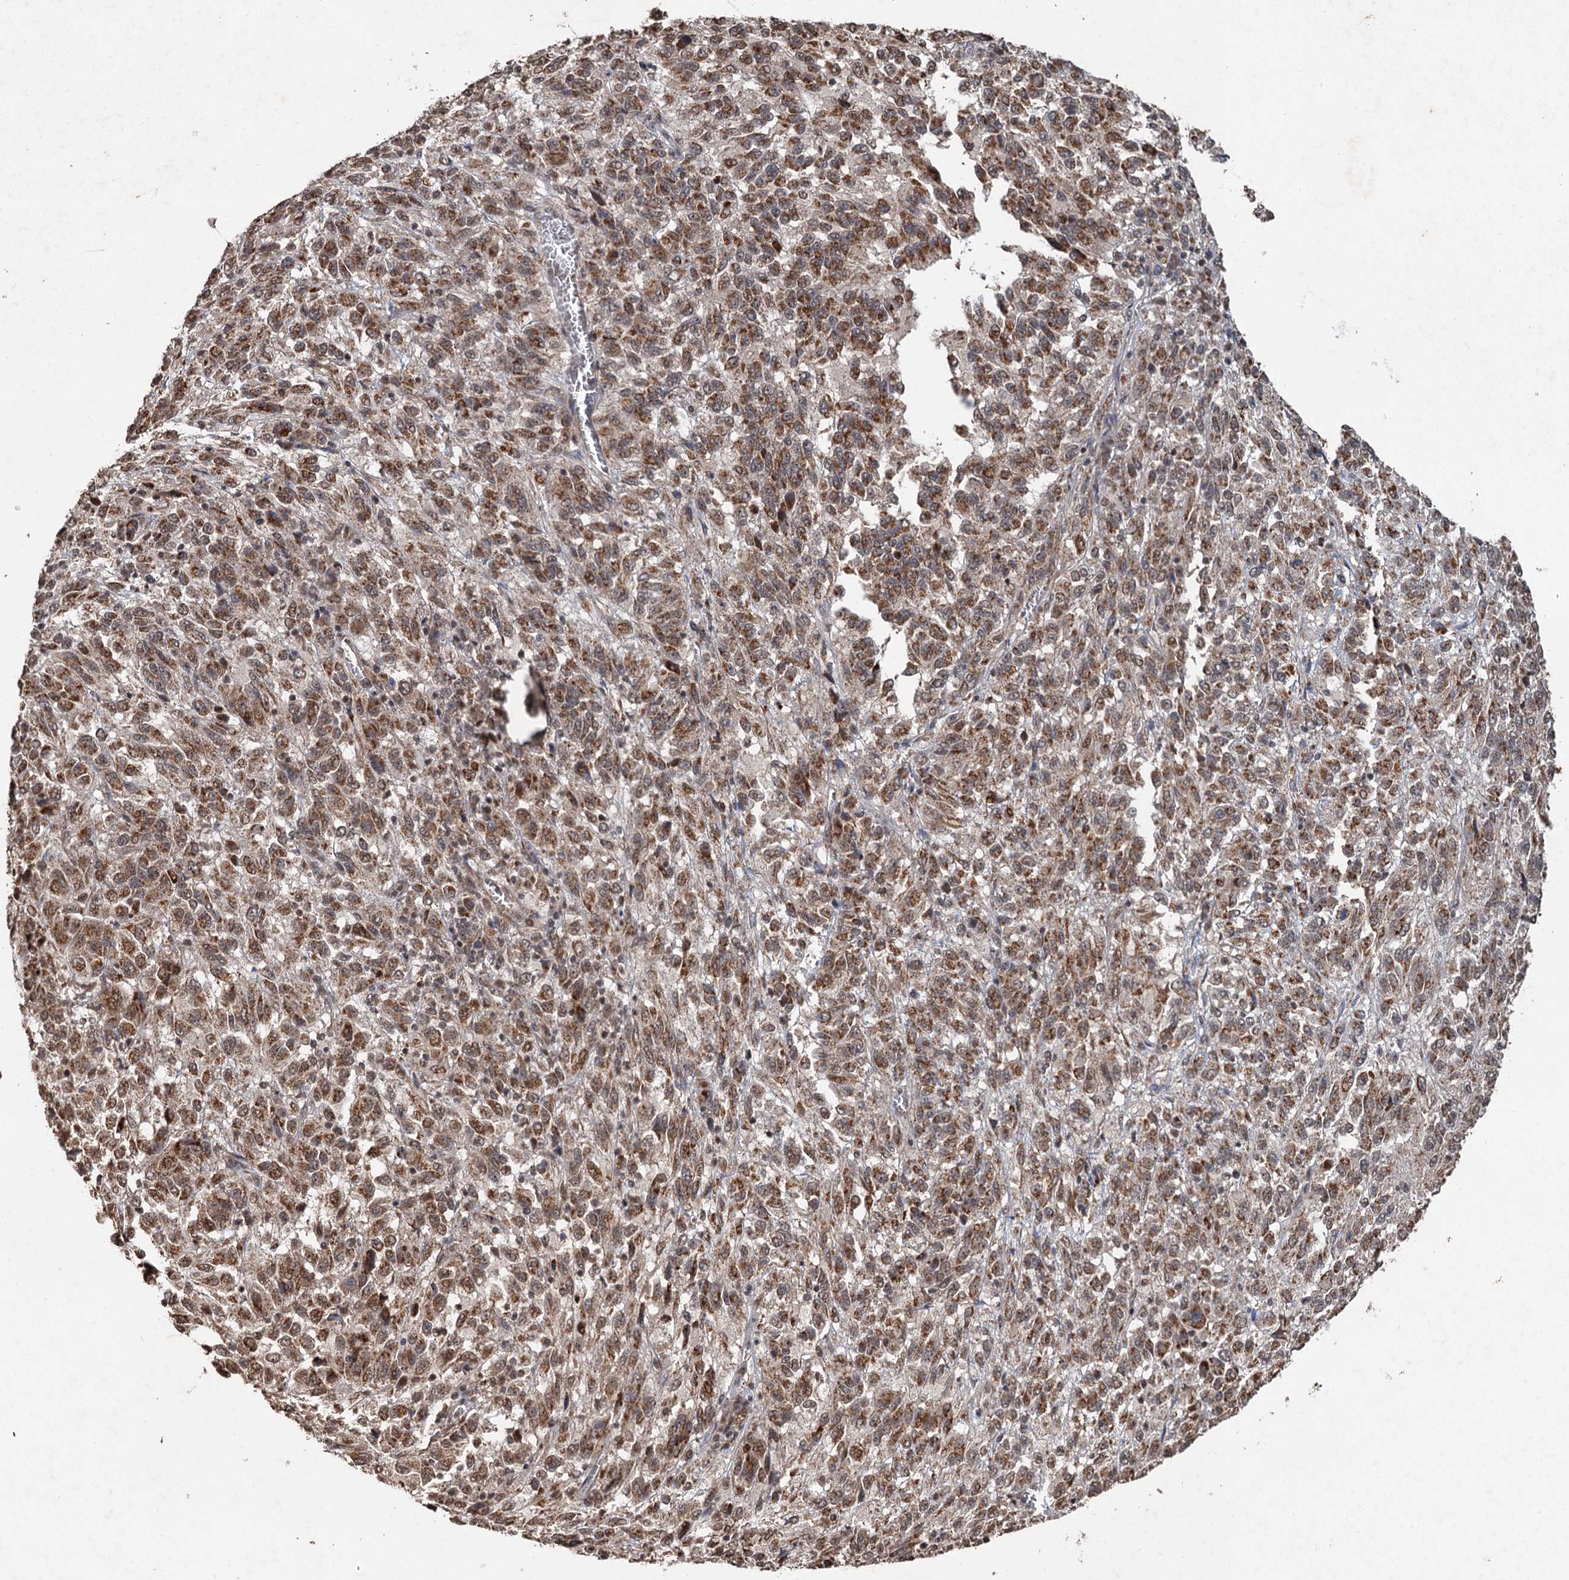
{"staining": {"intensity": "moderate", "quantity": ">75%", "location": "cytoplasmic/membranous,nuclear"}, "tissue": "melanoma", "cell_type": "Tumor cells", "image_type": "cancer", "snomed": [{"axis": "morphology", "description": "Malignant melanoma, Metastatic site"}, {"axis": "topography", "description": "Lung"}], "caption": "An IHC micrograph of tumor tissue is shown. Protein staining in brown labels moderate cytoplasmic/membranous and nuclear positivity in malignant melanoma (metastatic site) within tumor cells.", "gene": "REP15", "patient": {"sex": "male", "age": 64}}